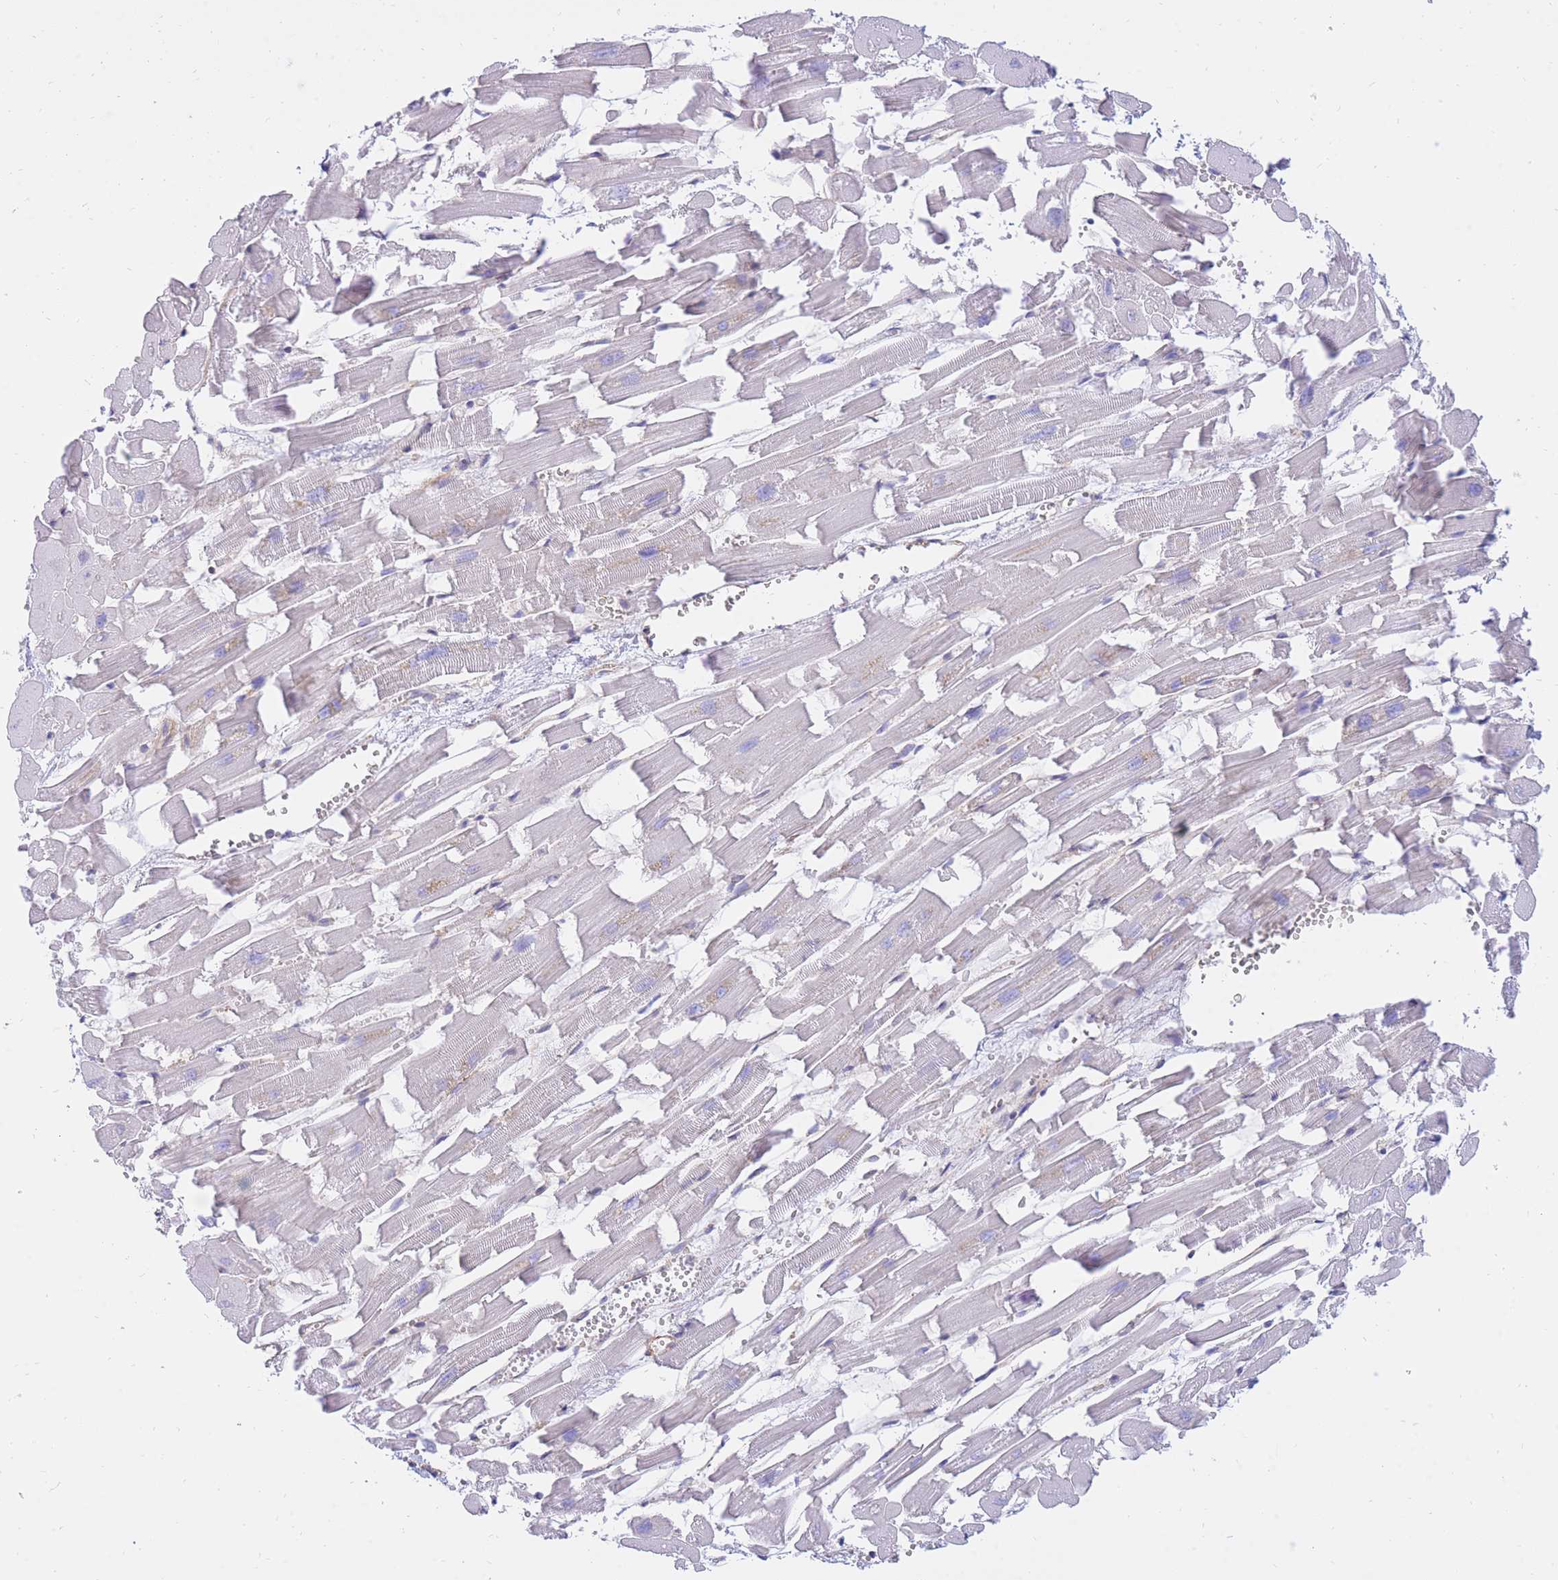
{"staining": {"intensity": "negative", "quantity": "none", "location": "none"}, "tissue": "heart muscle", "cell_type": "Cardiomyocytes", "image_type": "normal", "snomed": [{"axis": "morphology", "description": "Normal tissue, NOS"}, {"axis": "topography", "description": "Heart"}], "caption": "An immunohistochemistry photomicrograph of normal heart muscle is shown. There is no staining in cardiomyocytes of heart muscle. (DAB IHC with hematoxylin counter stain).", "gene": "REM1", "patient": {"sex": "female", "age": 64}}